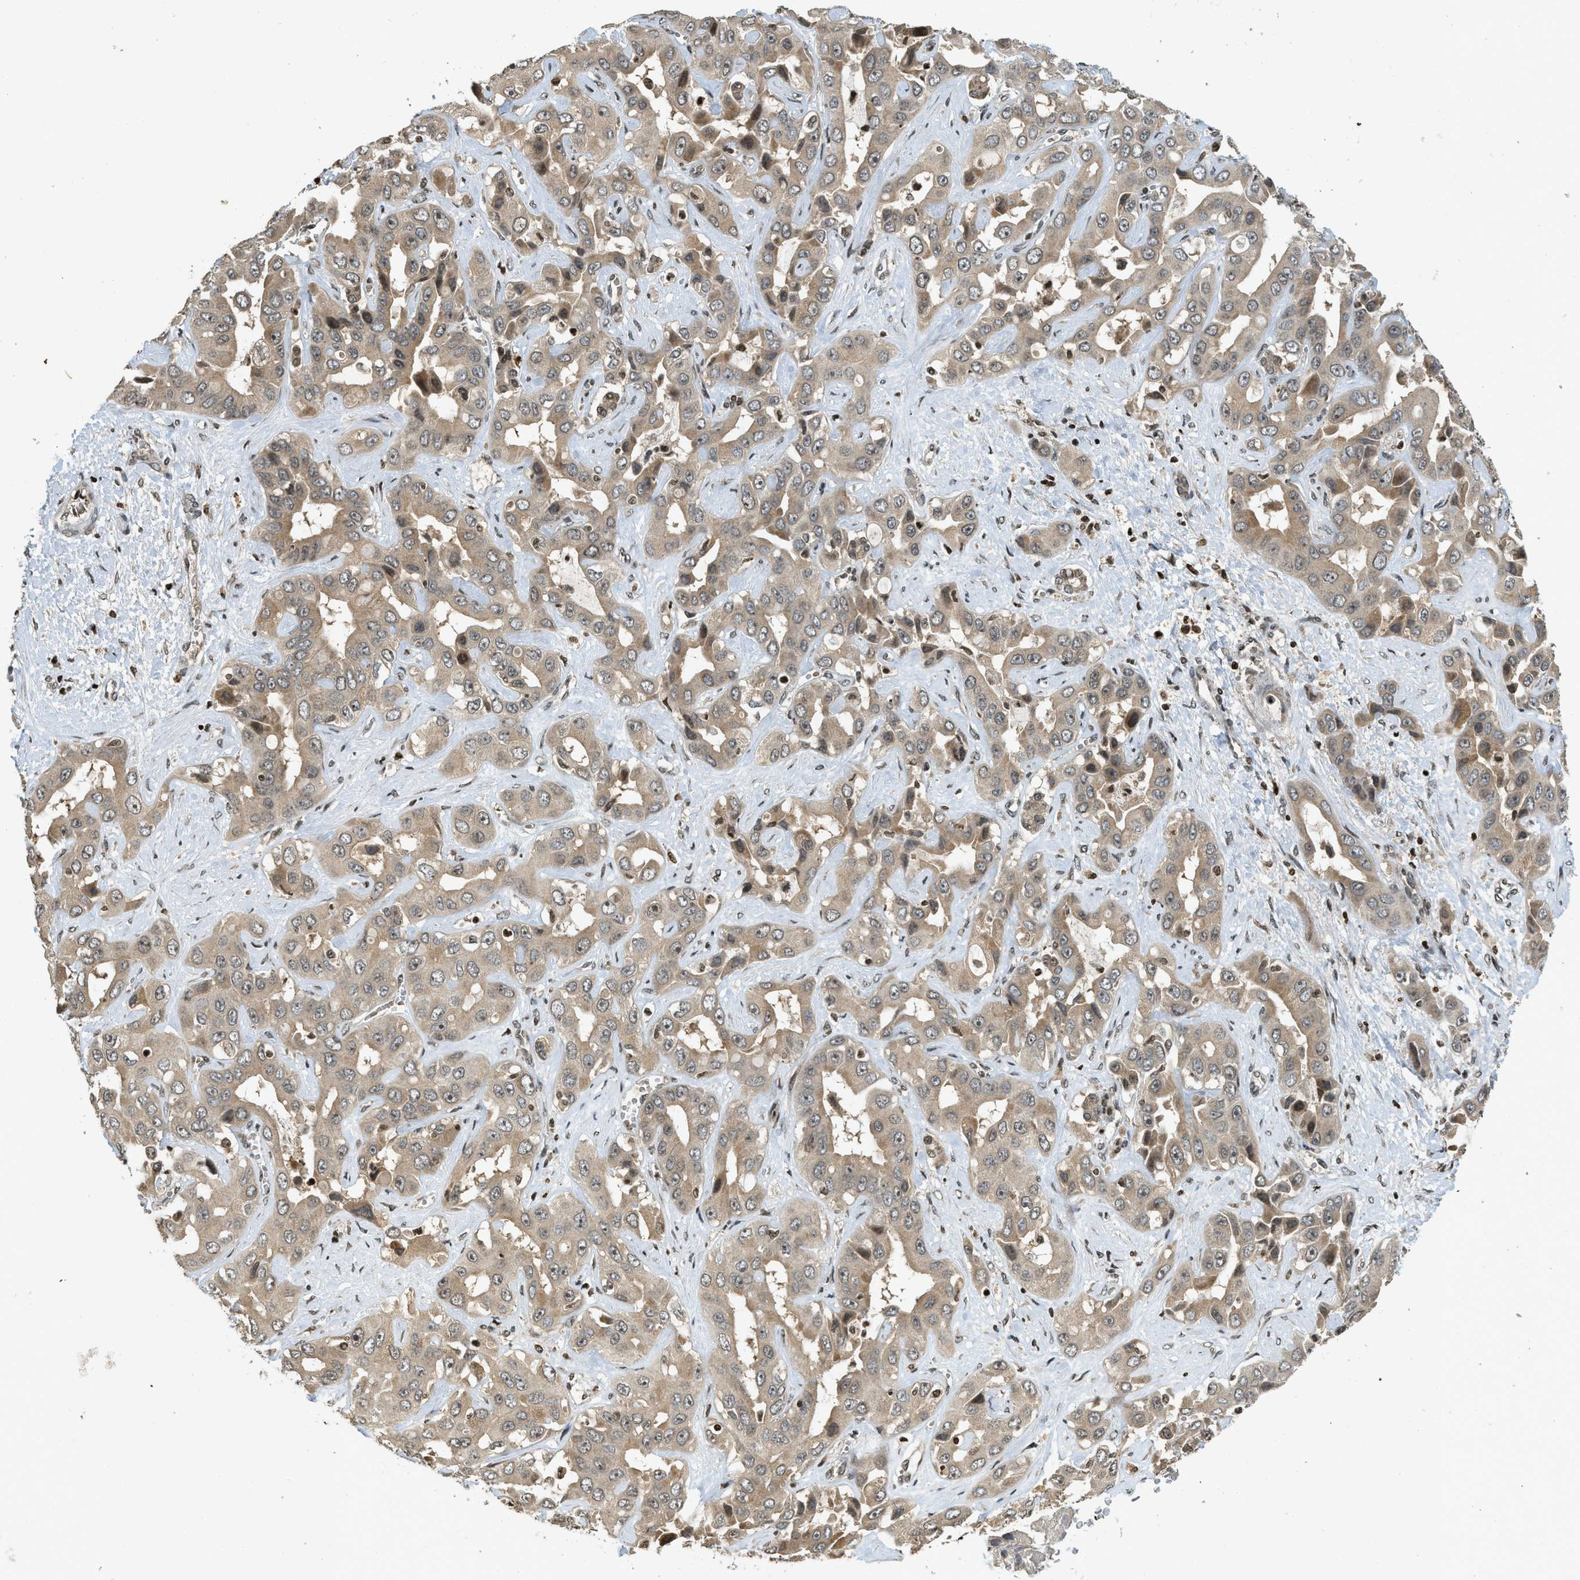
{"staining": {"intensity": "weak", "quantity": ">75%", "location": "cytoplasmic/membranous"}, "tissue": "liver cancer", "cell_type": "Tumor cells", "image_type": "cancer", "snomed": [{"axis": "morphology", "description": "Cholangiocarcinoma"}, {"axis": "topography", "description": "Liver"}], "caption": "Weak cytoplasmic/membranous protein expression is present in approximately >75% of tumor cells in cholangiocarcinoma (liver).", "gene": "SIAH1", "patient": {"sex": "female", "age": 52}}